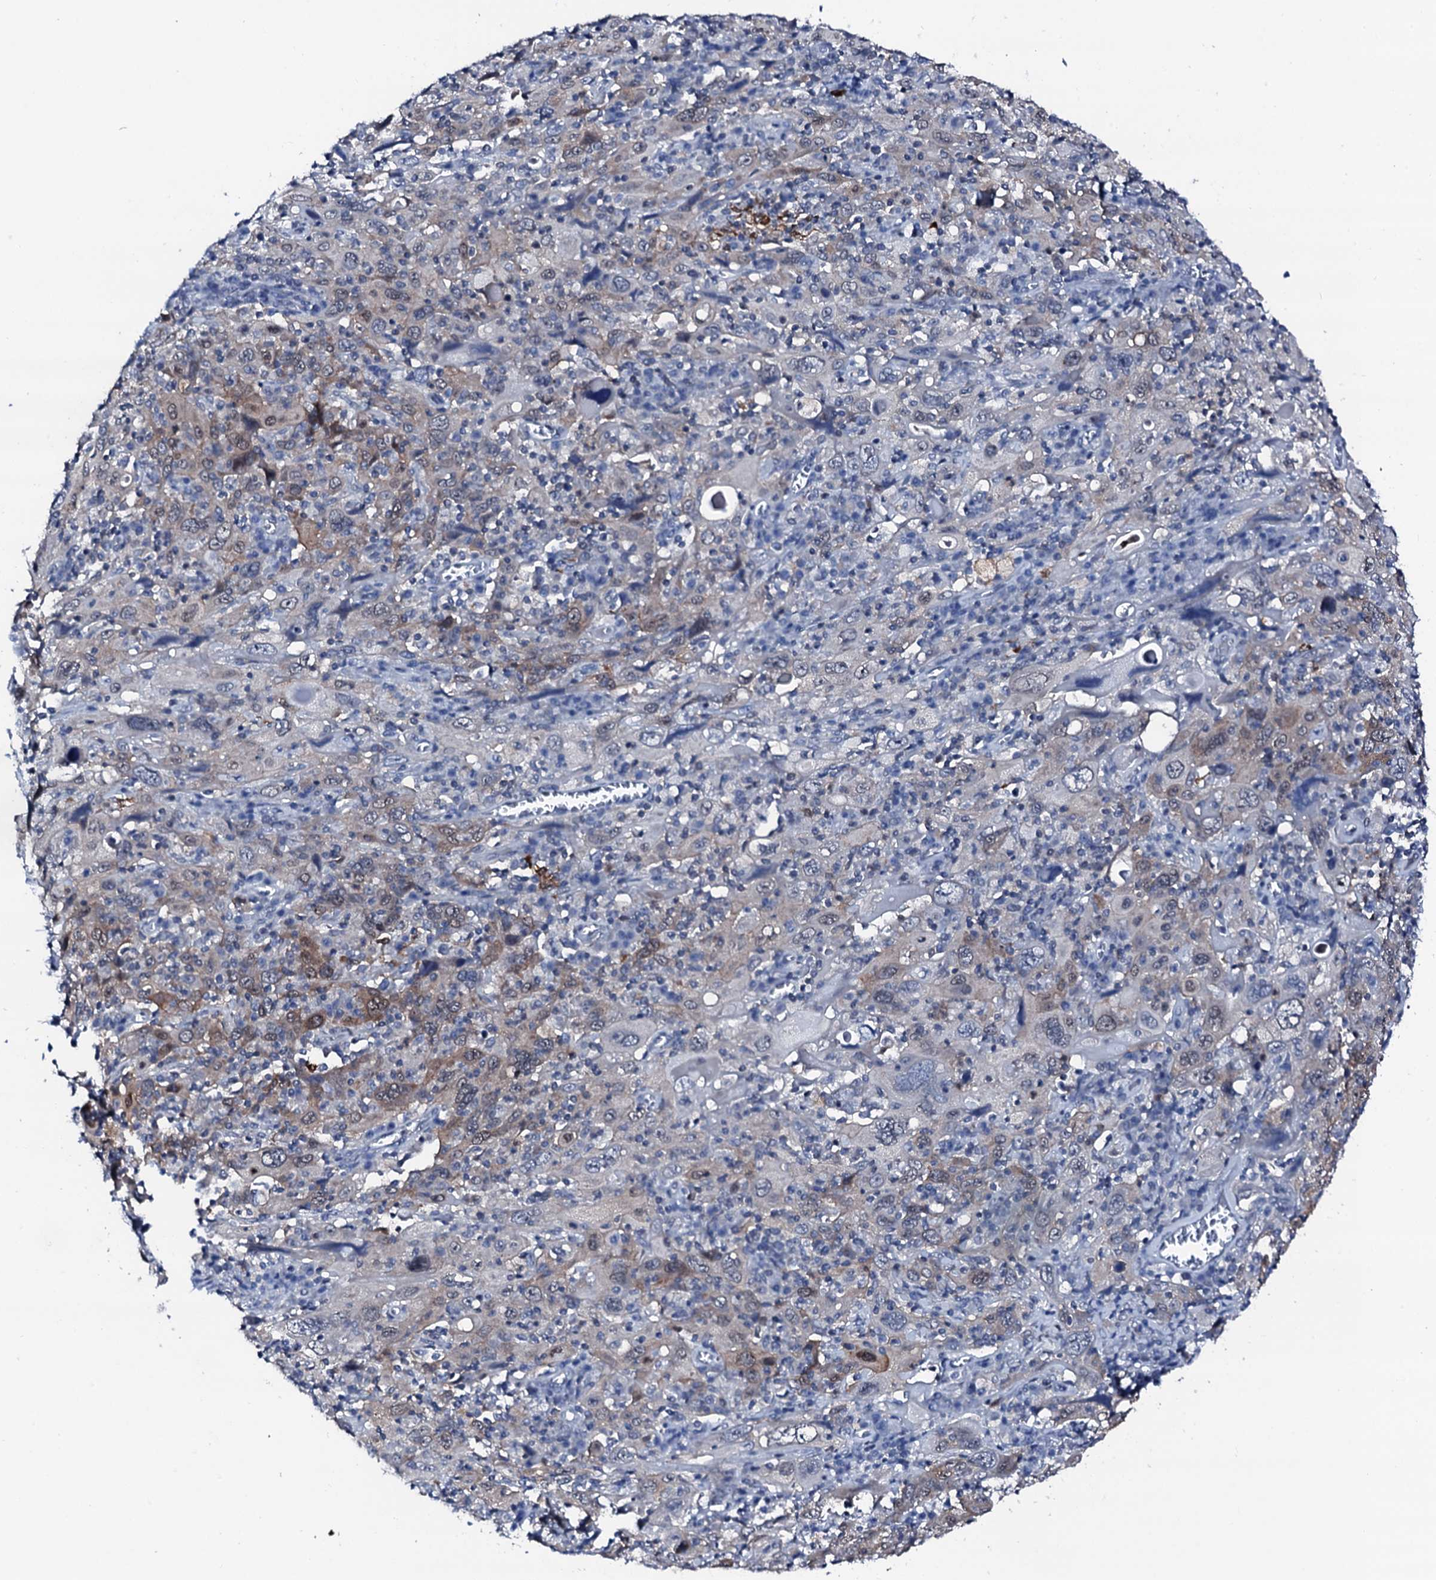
{"staining": {"intensity": "weak", "quantity": "<25%", "location": "cytoplasmic/membranous,nuclear"}, "tissue": "cervical cancer", "cell_type": "Tumor cells", "image_type": "cancer", "snomed": [{"axis": "morphology", "description": "Squamous cell carcinoma, NOS"}, {"axis": "topography", "description": "Cervix"}], "caption": "Immunohistochemical staining of cervical cancer demonstrates no significant expression in tumor cells.", "gene": "TRAFD1", "patient": {"sex": "female", "age": 46}}